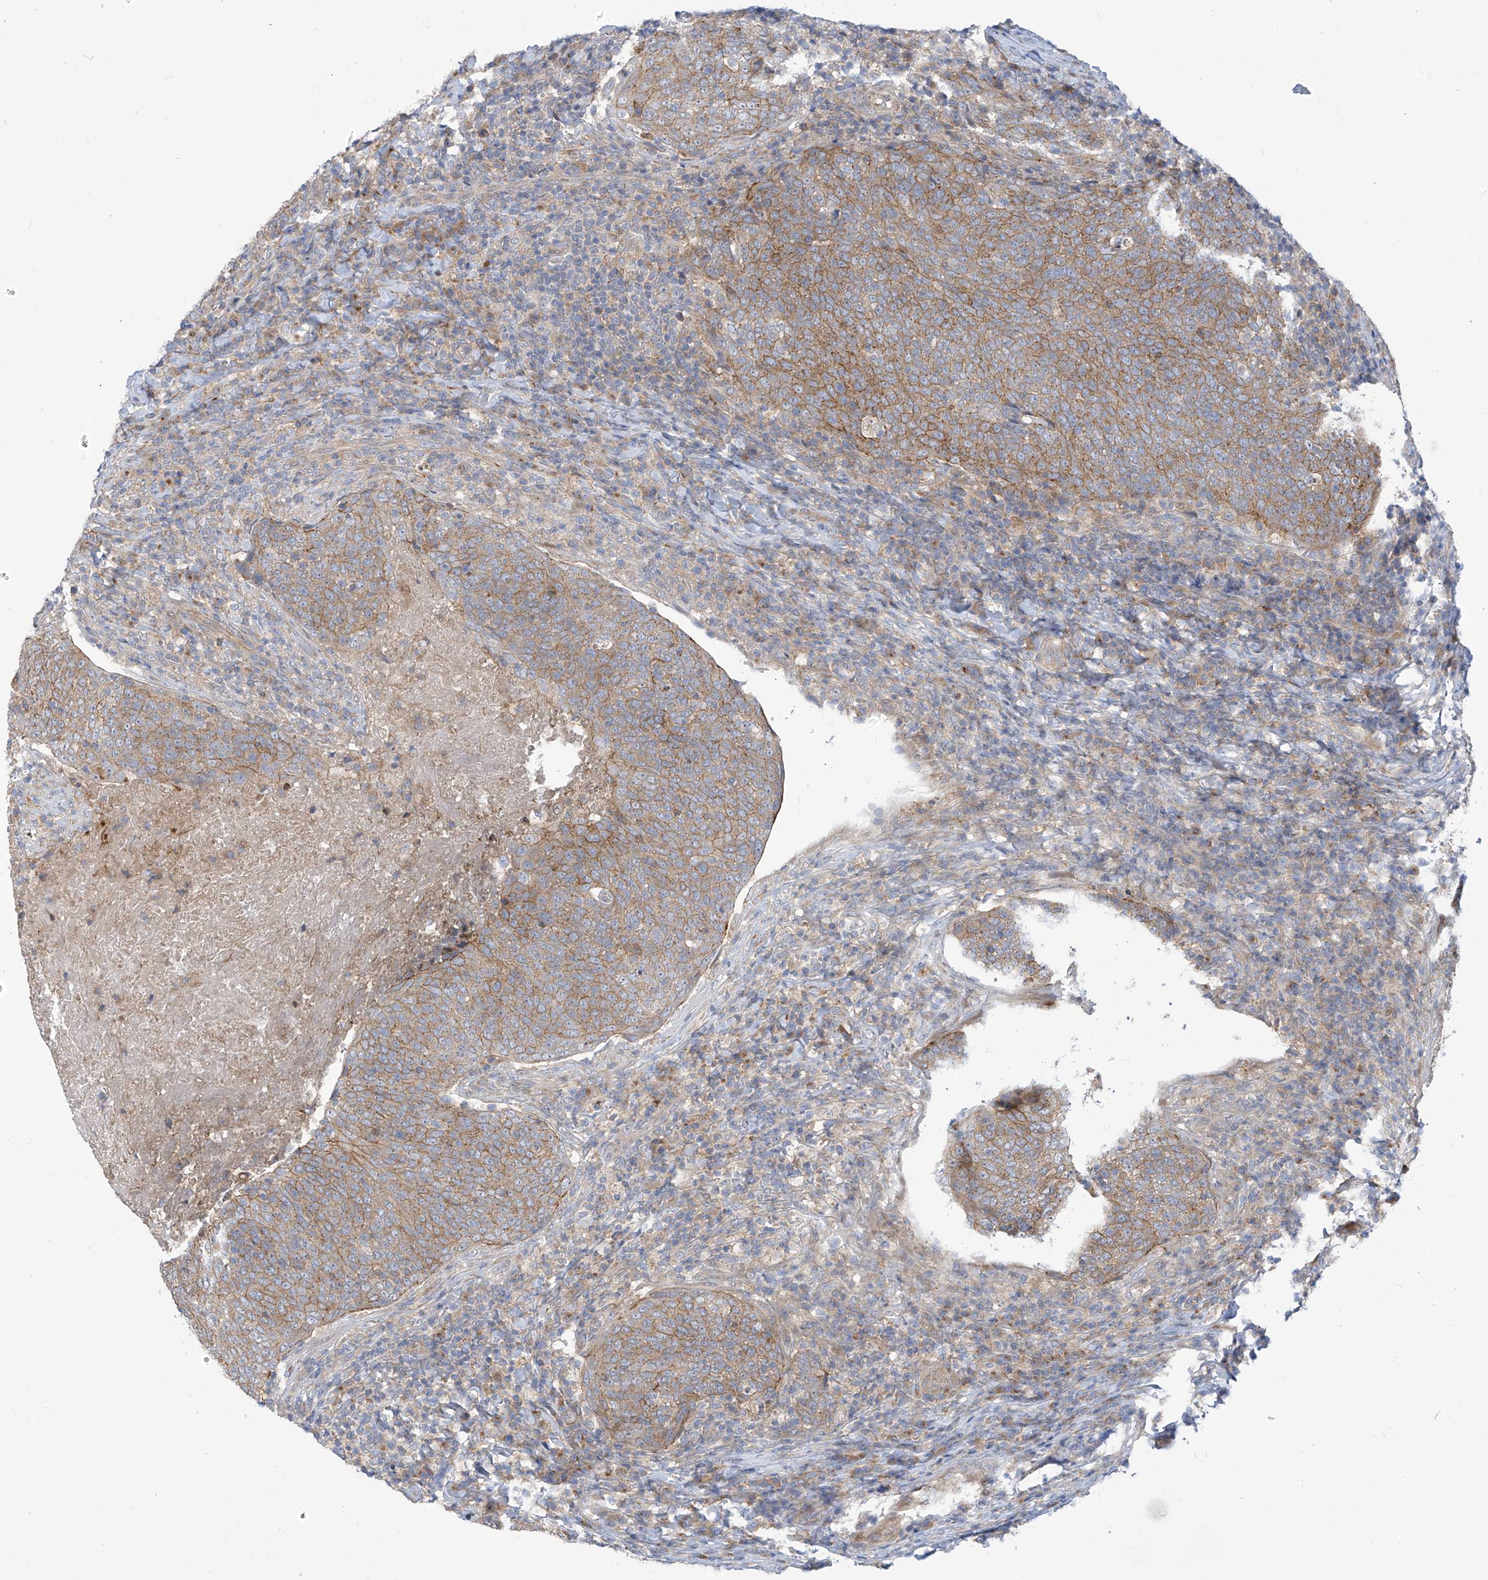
{"staining": {"intensity": "moderate", "quantity": ">75%", "location": "cytoplasmic/membranous"}, "tissue": "head and neck cancer", "cell_type": "Tumor cells", "image_type": "cancer", "snomed": [{"axis": "morphology", "description": "Squamous cell carcinoma, NOS"}, {"axis": "morphology", "description": "Squamous cell carcinoma, metastatic, NOS"}, {"axis": "topography", "description": "Lymph node"}, {"axis": "topography", "description": "Head-Neck"}], "caption": "Head and neck cancer was stained to show a protein in brown. There is medium levels of moderate cytoplasmic/membranous positivity in approximately >75% of tumor cells.", "gene": "ADAT2", "patient": {"sex": "male", "age": 62}}